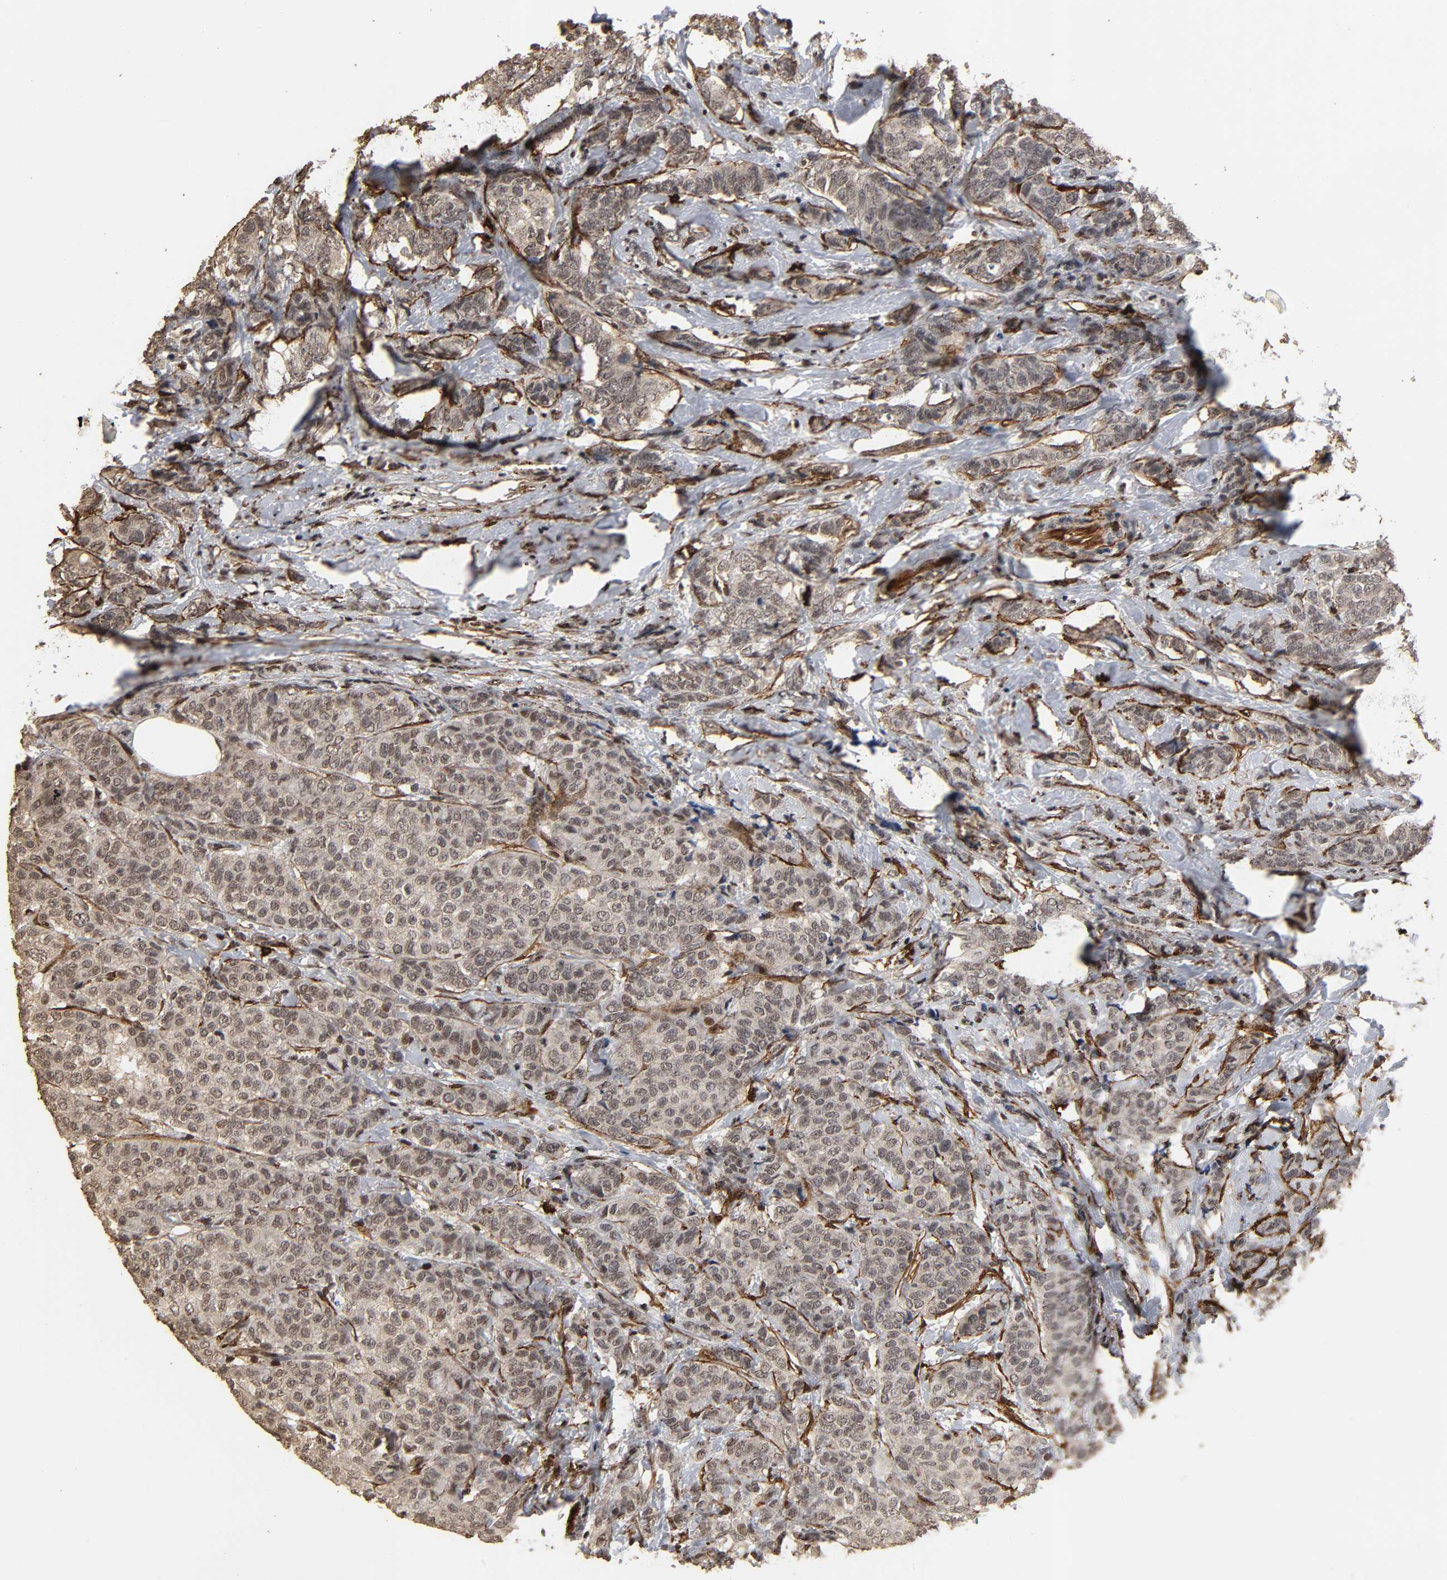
{"staining": {"intensity": "weak", "quantity": ">75%", "location": "cytoplasmic/membranous,nuclear"}, "tissue": "breast cancer", "cell_type": "Tumor cells", "image_type": "cancer", "snomed": [{"axis": "morphology", "description": "Lobular carcinoma"}, {"axis": "topography", "description": "Breast"}], "caption": "DAB immunohistochemical staining of lobular carcinoma (breast) displays weak cytoplasmic/membranous and nuclear protein positivity in about >75% of tumor cells.", "gene": "AHNAK2", "patient": {"sex": "female", "age": 60}}